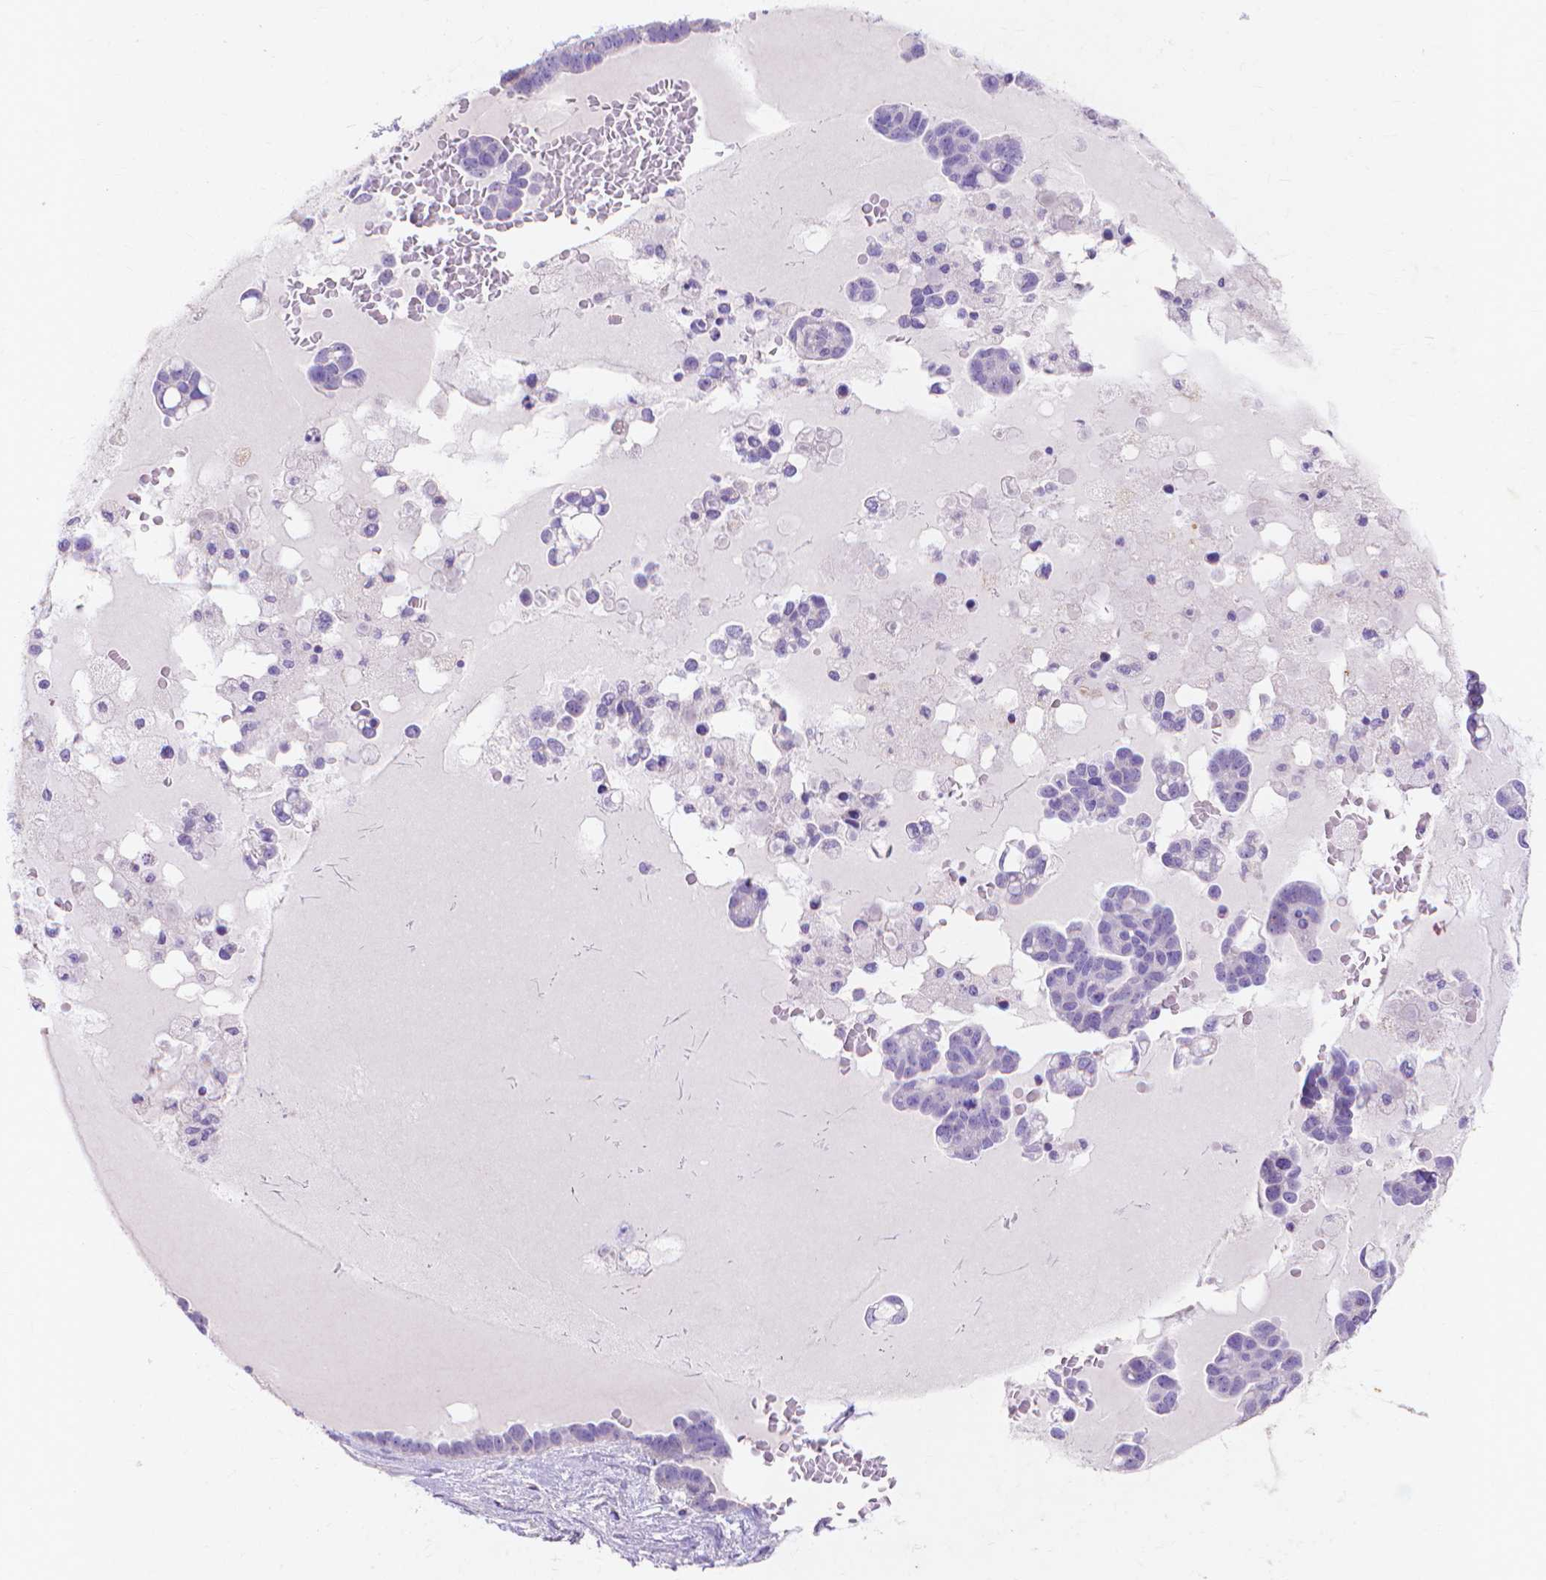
{"staining": {"intensity": "negative", "quantity": "none", "location": "none"}, "tissue": "ovarian cancer", "cell_type": "Tumor cells", "image_type": "cancer", "snomed": [{"axis": "morphology", "description": "Cystadenocarcinoma, serous, NOS"}, {"axis": "topography", "description": "Ovary"}], "caption": "A high-resolution micrograph shows immunohistochemistry staining of serous cystadenocarcinoma (ovarian), which exhibits no significant staining in tumor cells.", "gene": "MMP11", "patient": {"sex": "female", "age": 54}}